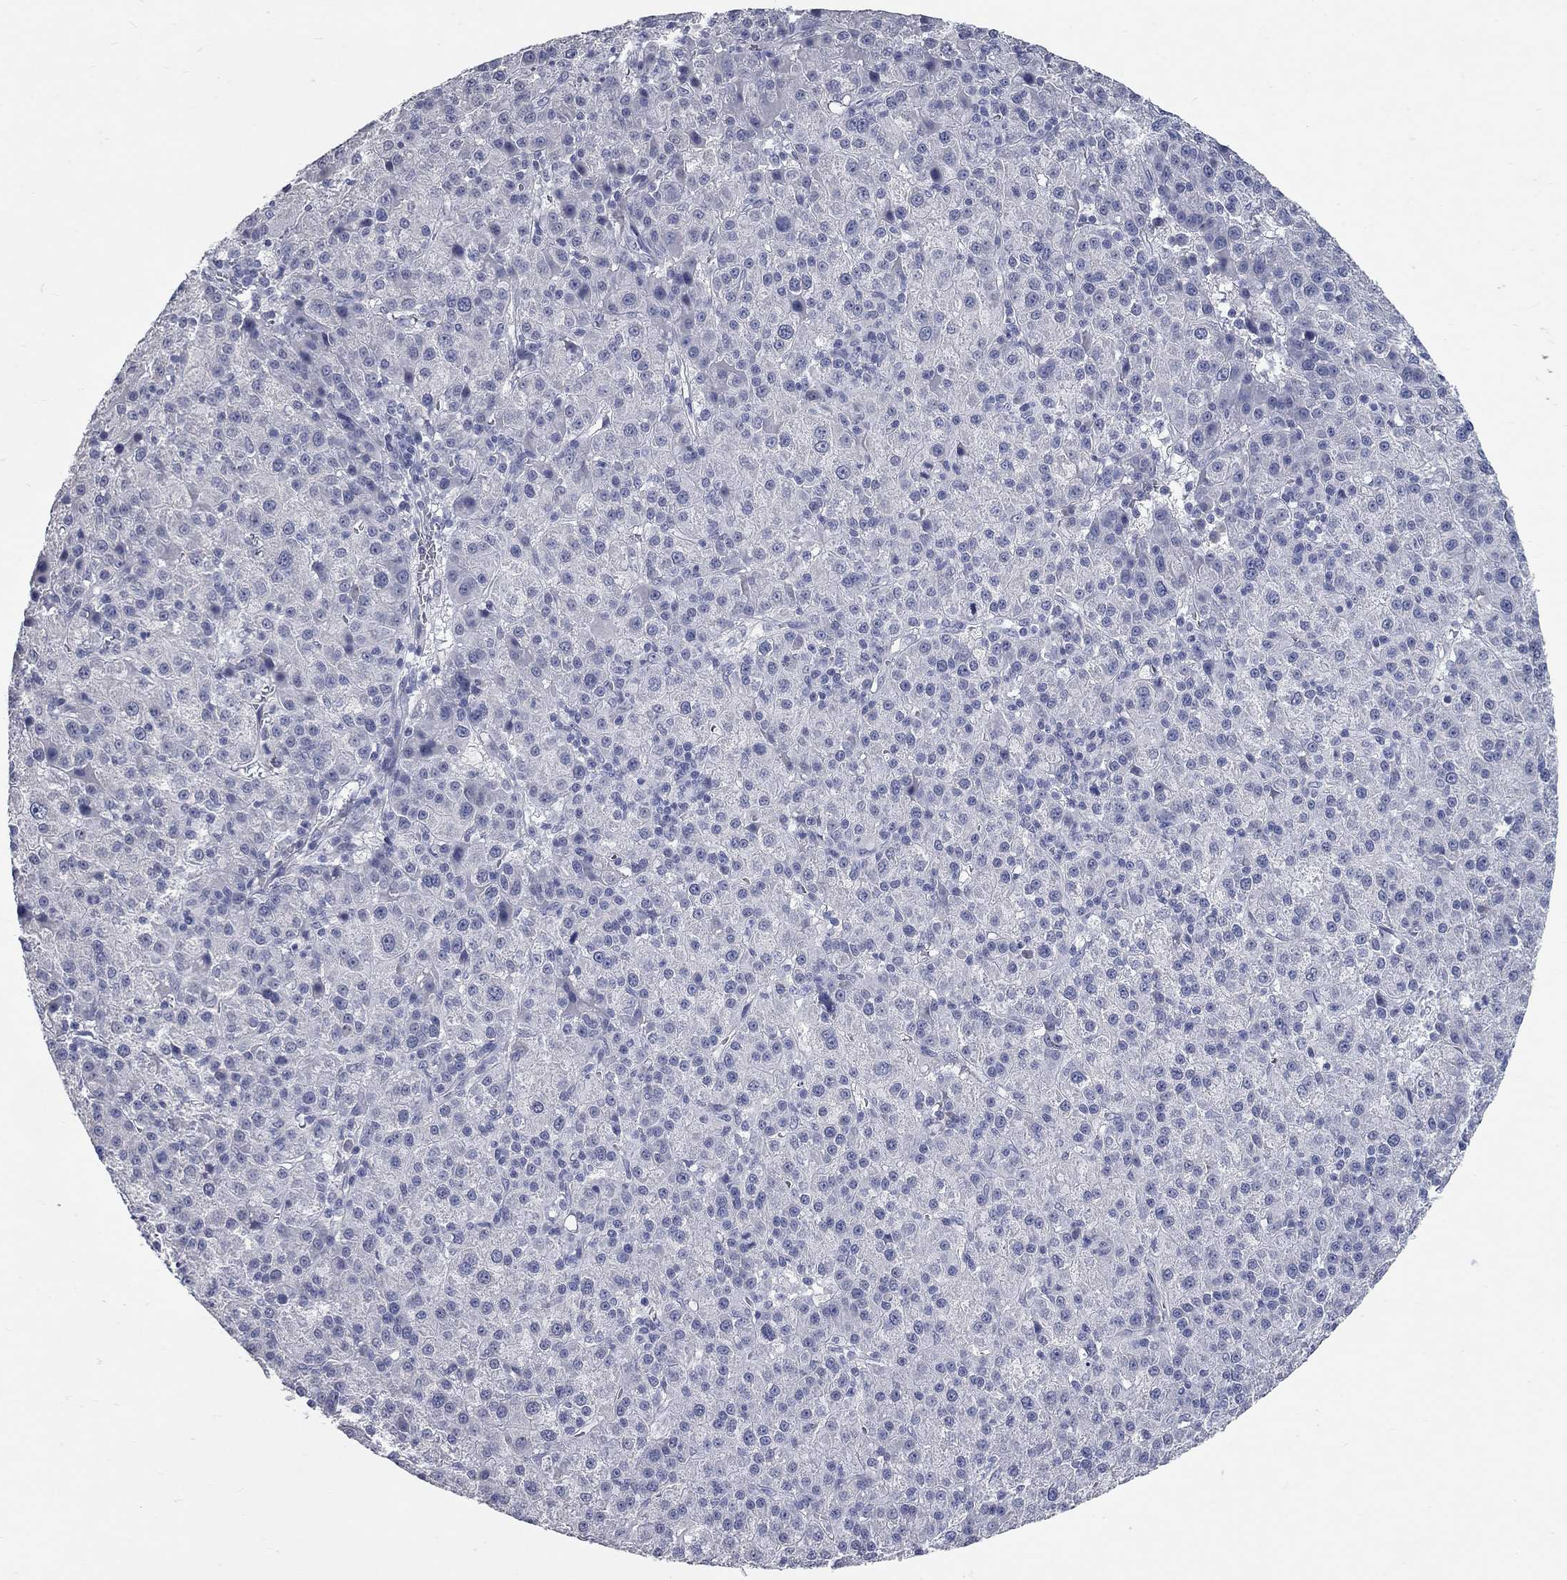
{"staining": {"intensity": "negative", "quantity": "none", "location": "none"}, "tissue": "liver cancer", "cell_type": "Tumor cells", "image_type": "cancer", "snomed": [{"axis": "morphology", "description": "Carcinoma, Hepatocellular, NOS"}, {"axis": "topography", "description": "Liver"}], "caption": "Immunohistochemistry micrograph of neoplastic tissue: liver hepatocellular carcinoma stained with DAB shows no significant protein expression in tumor cells.", "gene": "SYT12", "patient": {"sex": "female", "age": 60}}